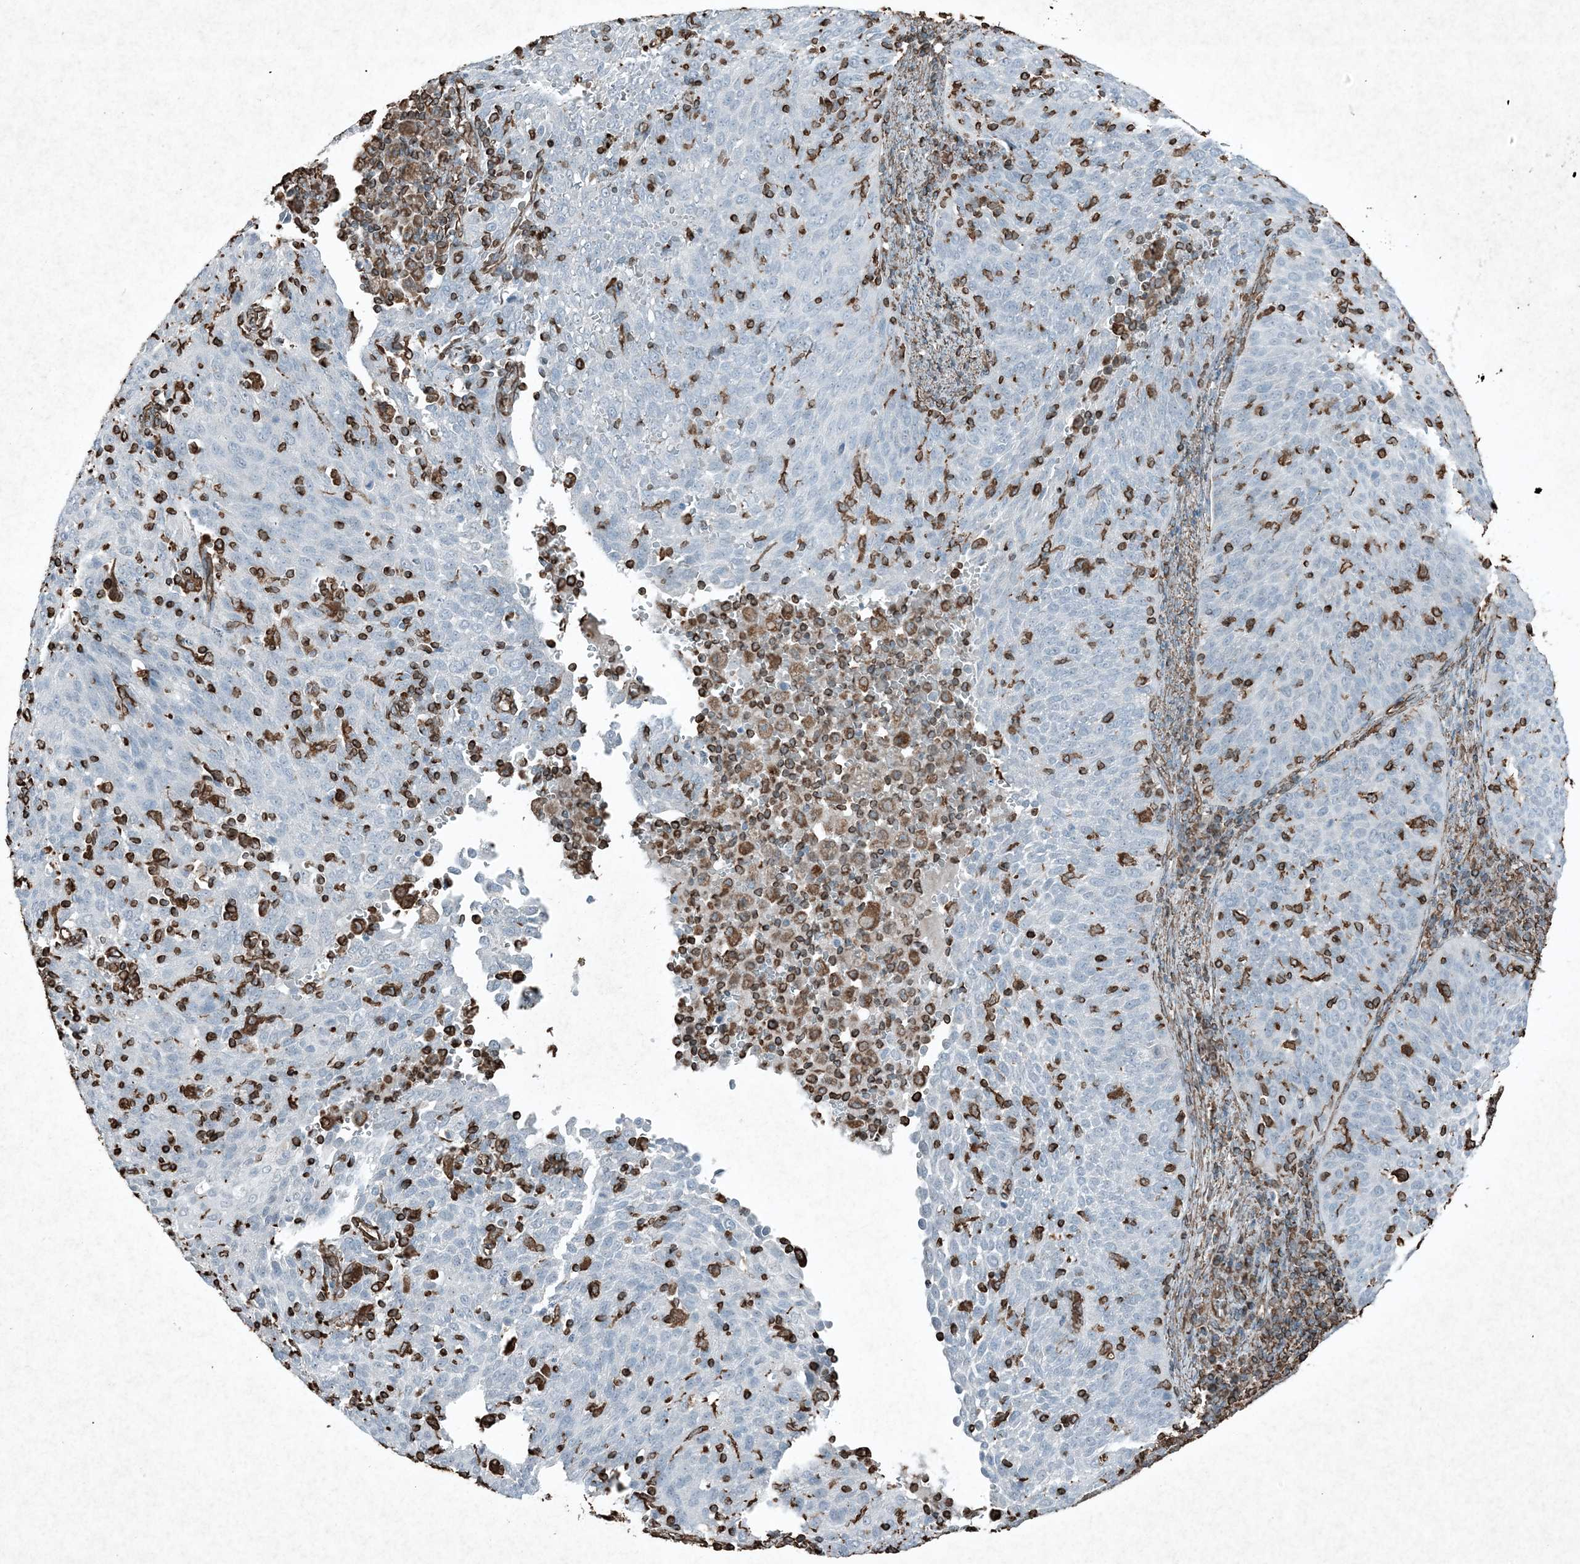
{"staining": {"intensity": "negative", "quantity": "none", "location": "none"}, "tissue": "cervical cancer", "cell_type": "Tumor cells", "image_type": "cancer", "snomed": [{"axis": "morphology", "description": "Squamous cell carcinoma, NOS"}, {"axis": "topography", "description": "Cervix"}], "caption": "Immunohistochemistry of human cervical squamous cell carcinoma displays no expression in tumor cells.", "gene": "RYK", "patient": {"sex": "female", "age": 38}}